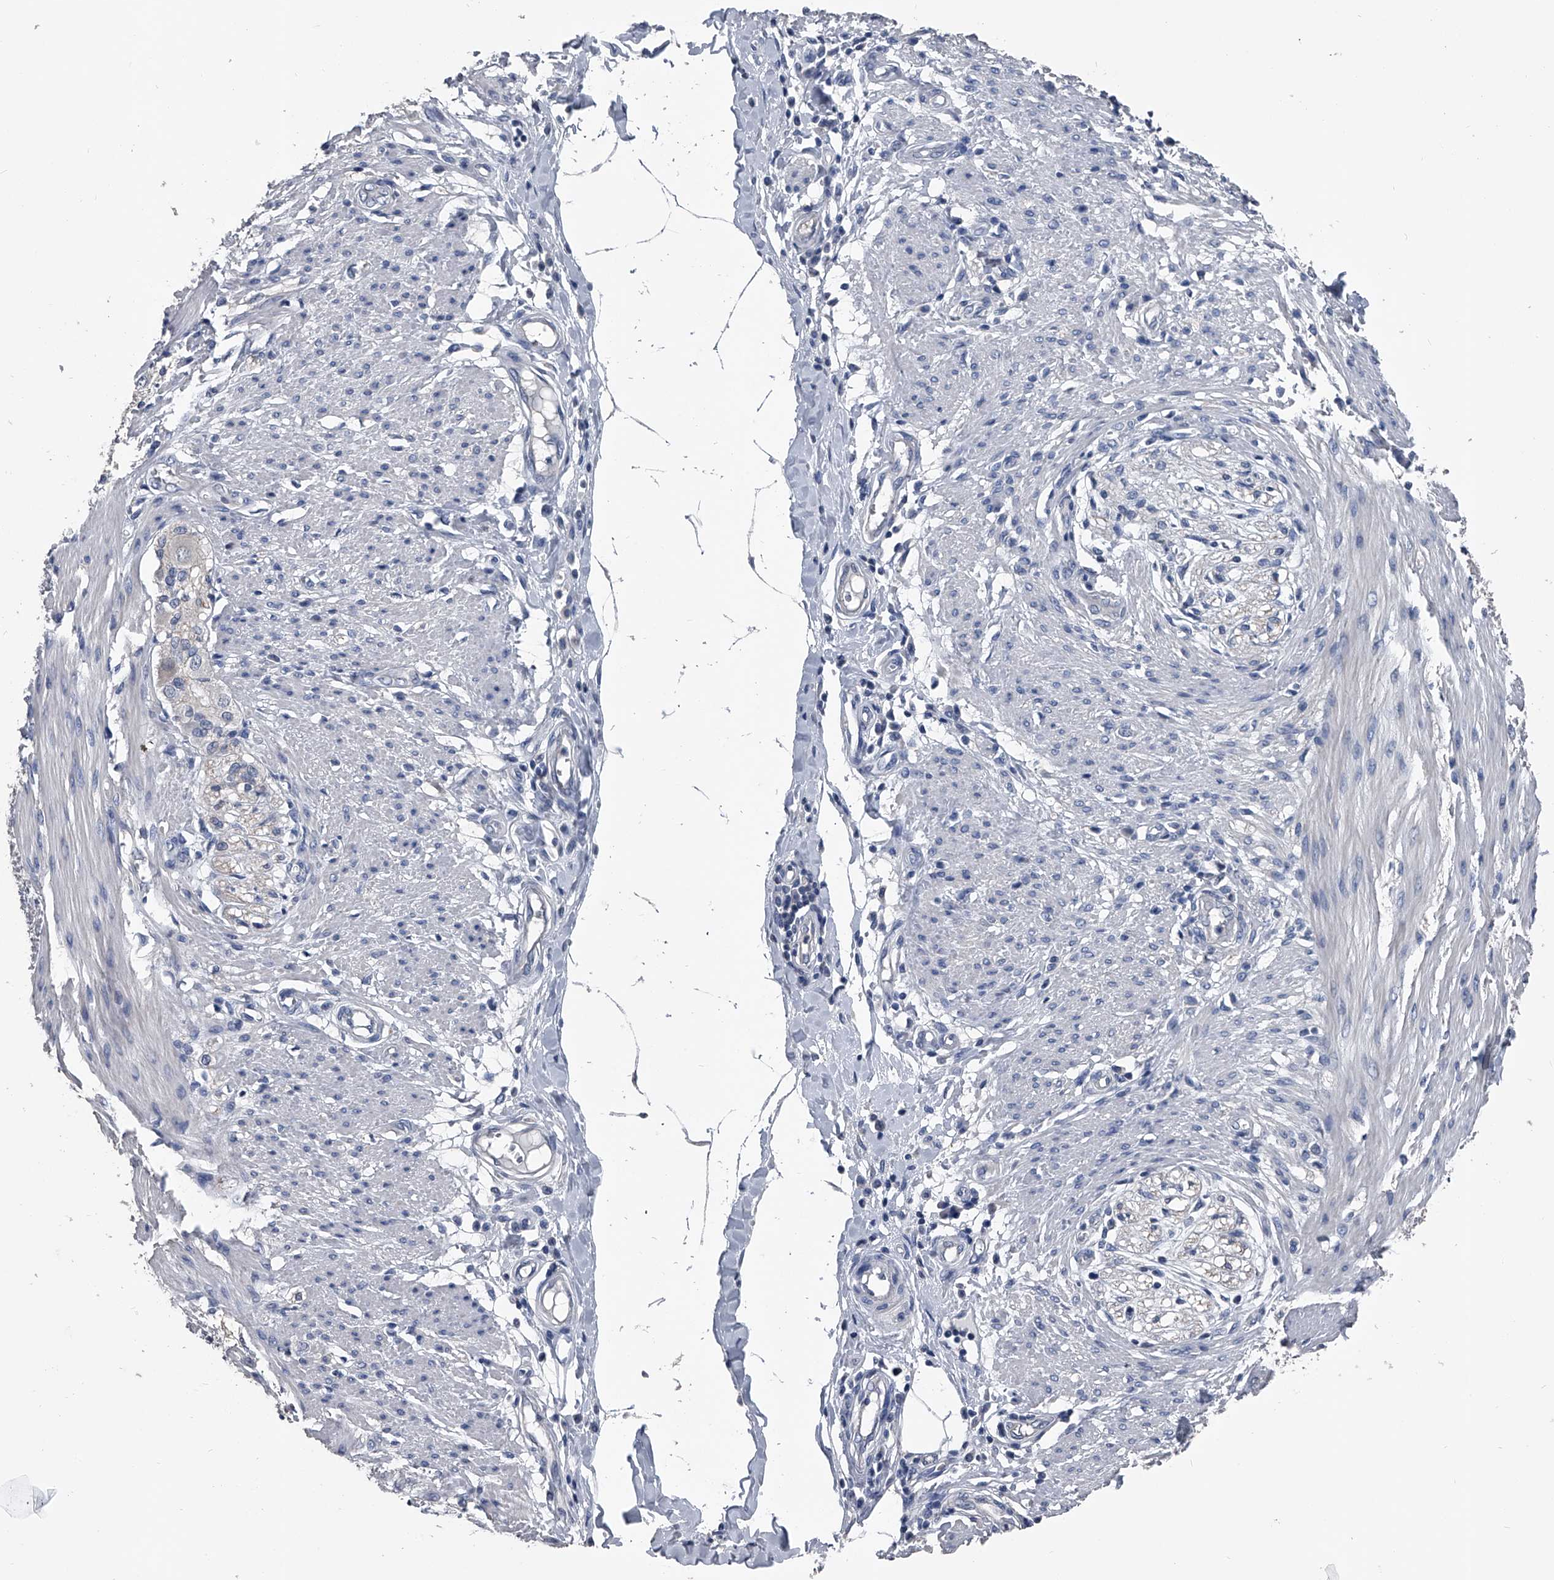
{"staining": {"intensity": "negative", "quantity": "none", "location": "none"}, "tissue": "smooth muscle", "cell_type": "Smooth muscle cells", "image_type": "normal", "snomed": [{"axis": "morphology", "description": "Normal tissue, NOS"}, {"axis": "morphology", "description": "Adenocarcinoma, NOS"}, {"axis": "topography", "description": "Colon"}, {"axis": "topography", "description": "Peripheral nerve tissue"}], "caption": "Smooth muscle stained for a protein using IHC exhibits no expression smooth muscle cells.", "gene": "KIF13A", "patient": {"sex": "male", "age": 14}}